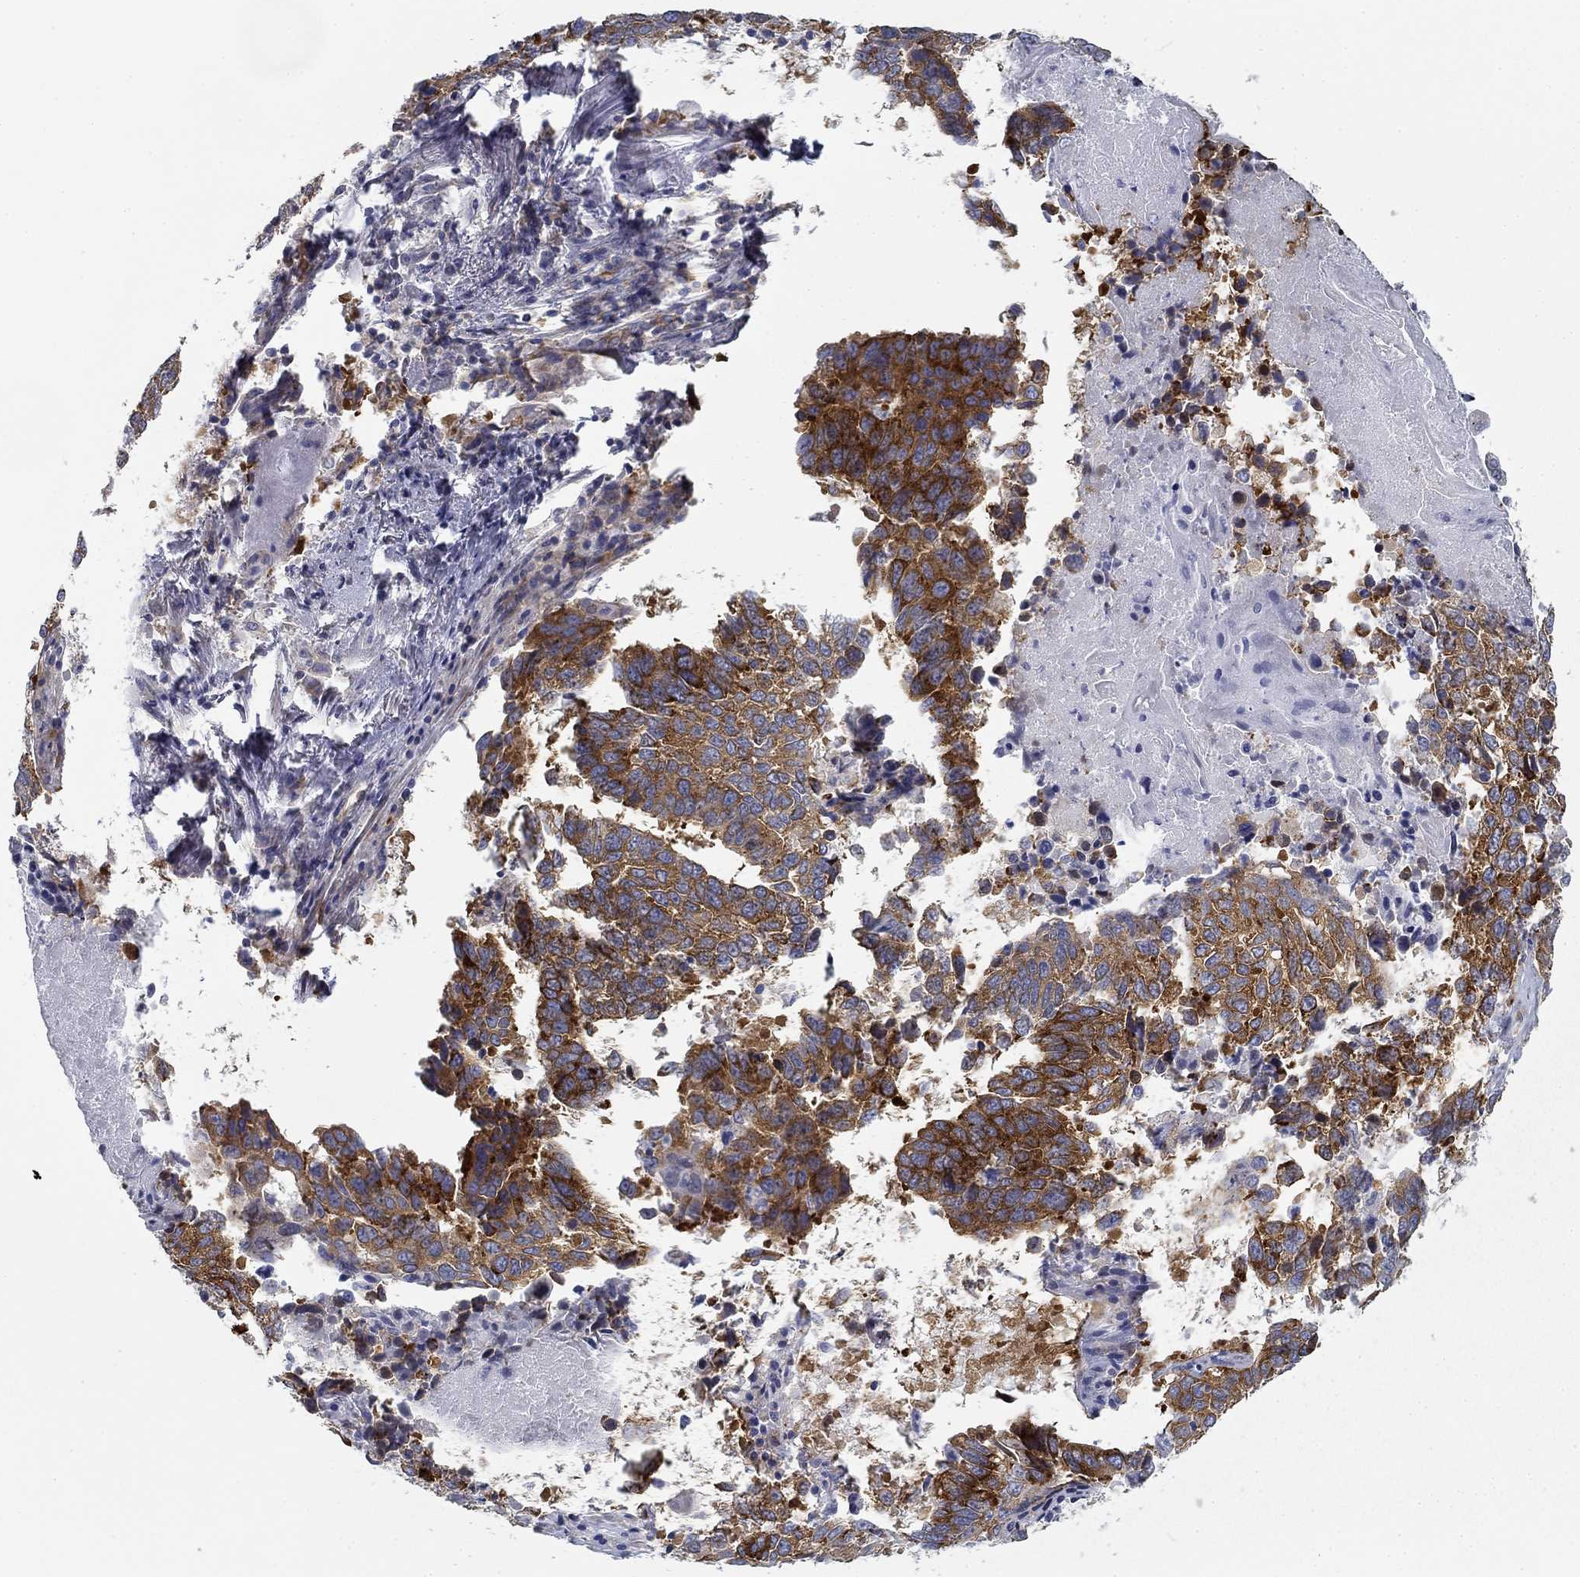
{"staining": {"intensity": "strong", "quantity": ">75%", "location": "cytoplasmic/membranous"}, "tissue": "lung cancer", "cell_type": "Tumor cells", "image_type": "cancer", "snomed": [{"axis": "morphology", "description": "Squamous cell carcinoma, NOS"}, {"axis": "topography", "description": "Lung"}], "caption": "The photomicrograph displays a brown stain indicating the presence of a protein in the cytoplasmic/membranous of tumor cells in lung cancer.", "gene": "FXR1", "patient": {"sex": "male", "age": 73}}